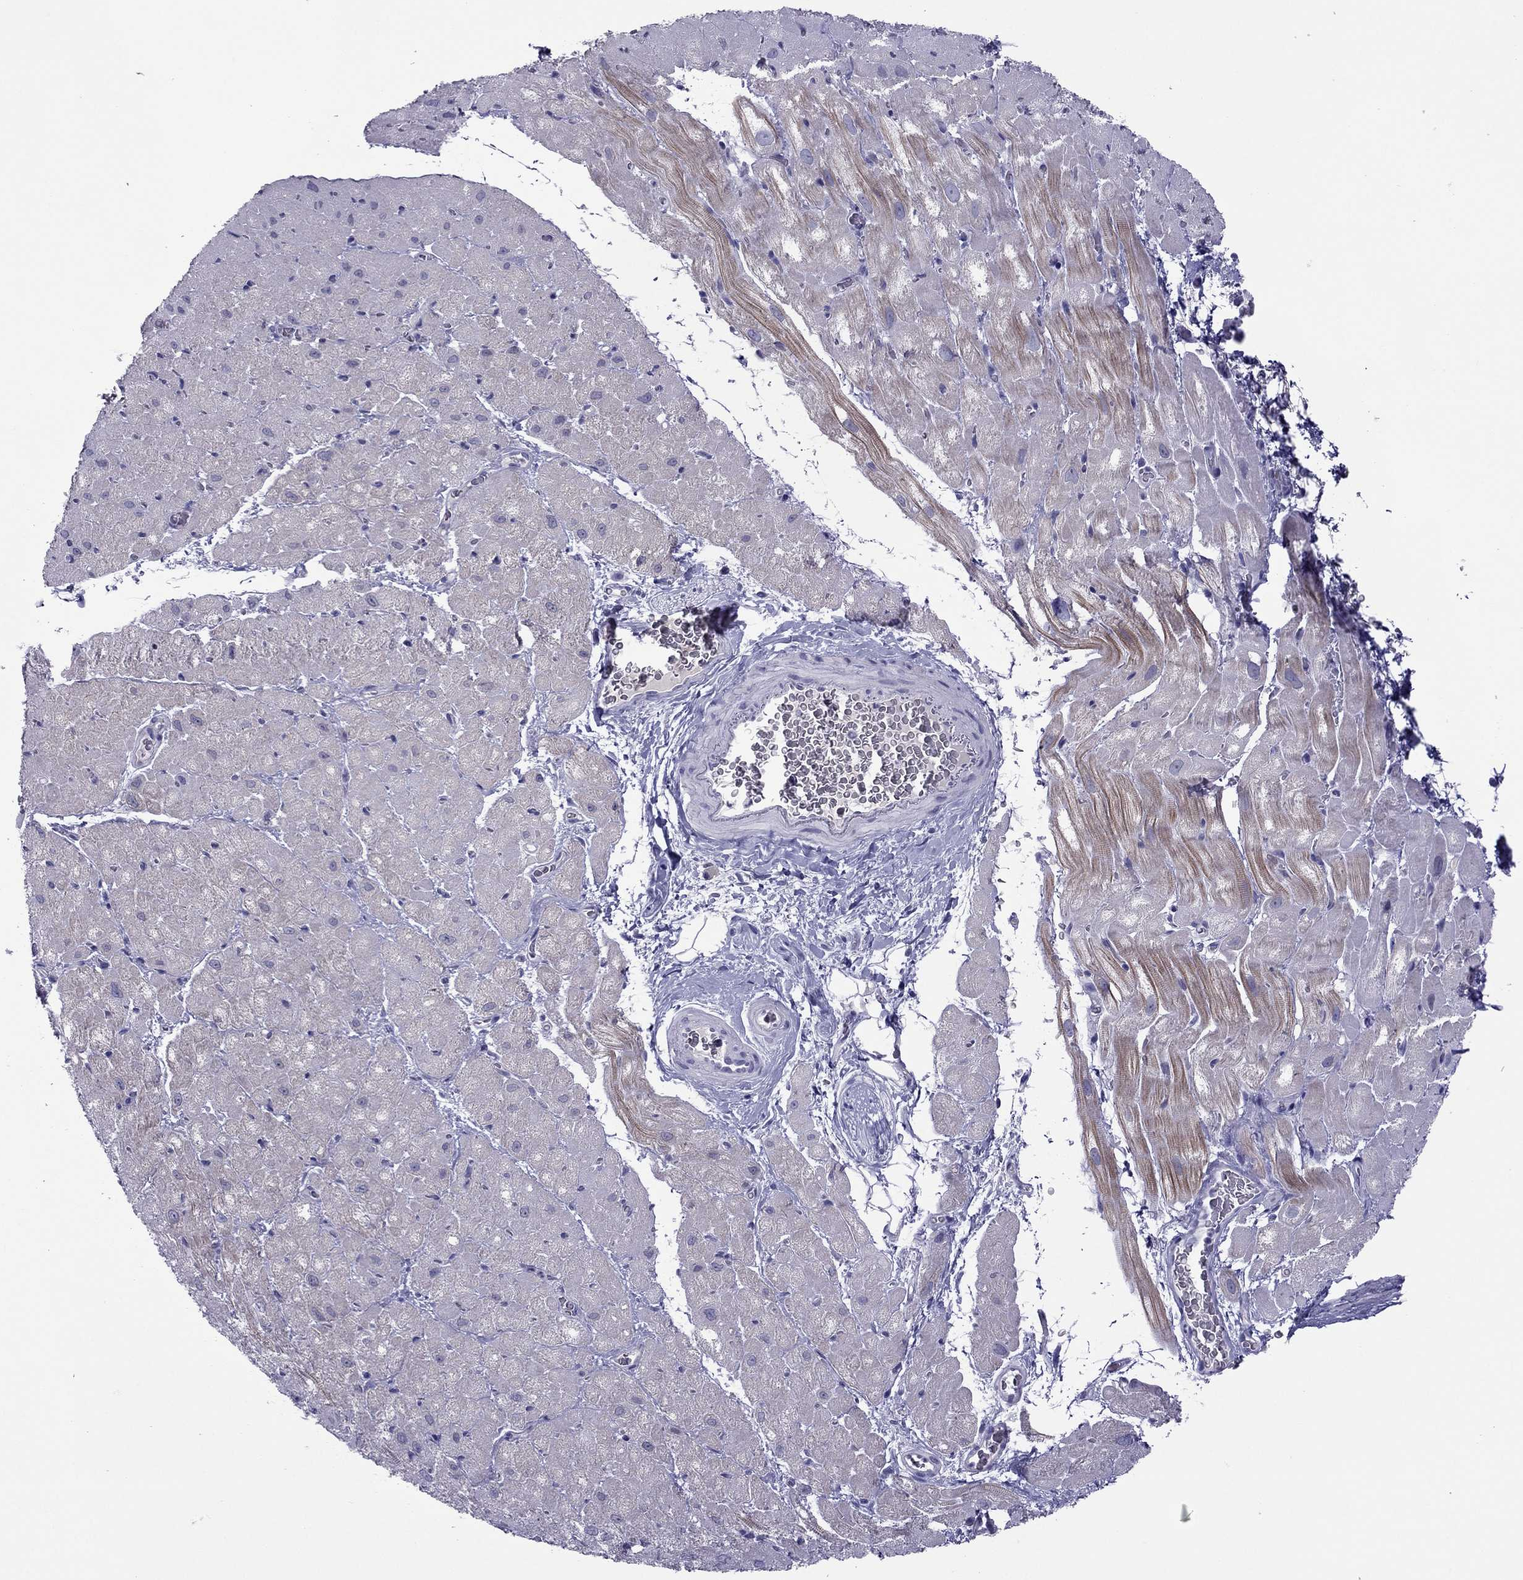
{"staining": {"intensity": "moderate", "quantity": "<25%", "location": "cytoplasmic/membranous"}, "tissue": "heart muscle", "cell_type": "Cardiomyocytes", "image_type": "normal", "snomed": [{"axis": "morphology", "description": "Normal tissue, NOS"}, {"axis": "topography", "description": "Heart"}], "caption": "A histopathology image showing moderate cytoplasmic/membranous staining in approximately <25% of cardiomyocytes in unremarkable heart muscle, as visualized by brown immunohistochemical staining.", "gene": "MYBPH", "patient": {"sex": "male", "age": 61}}